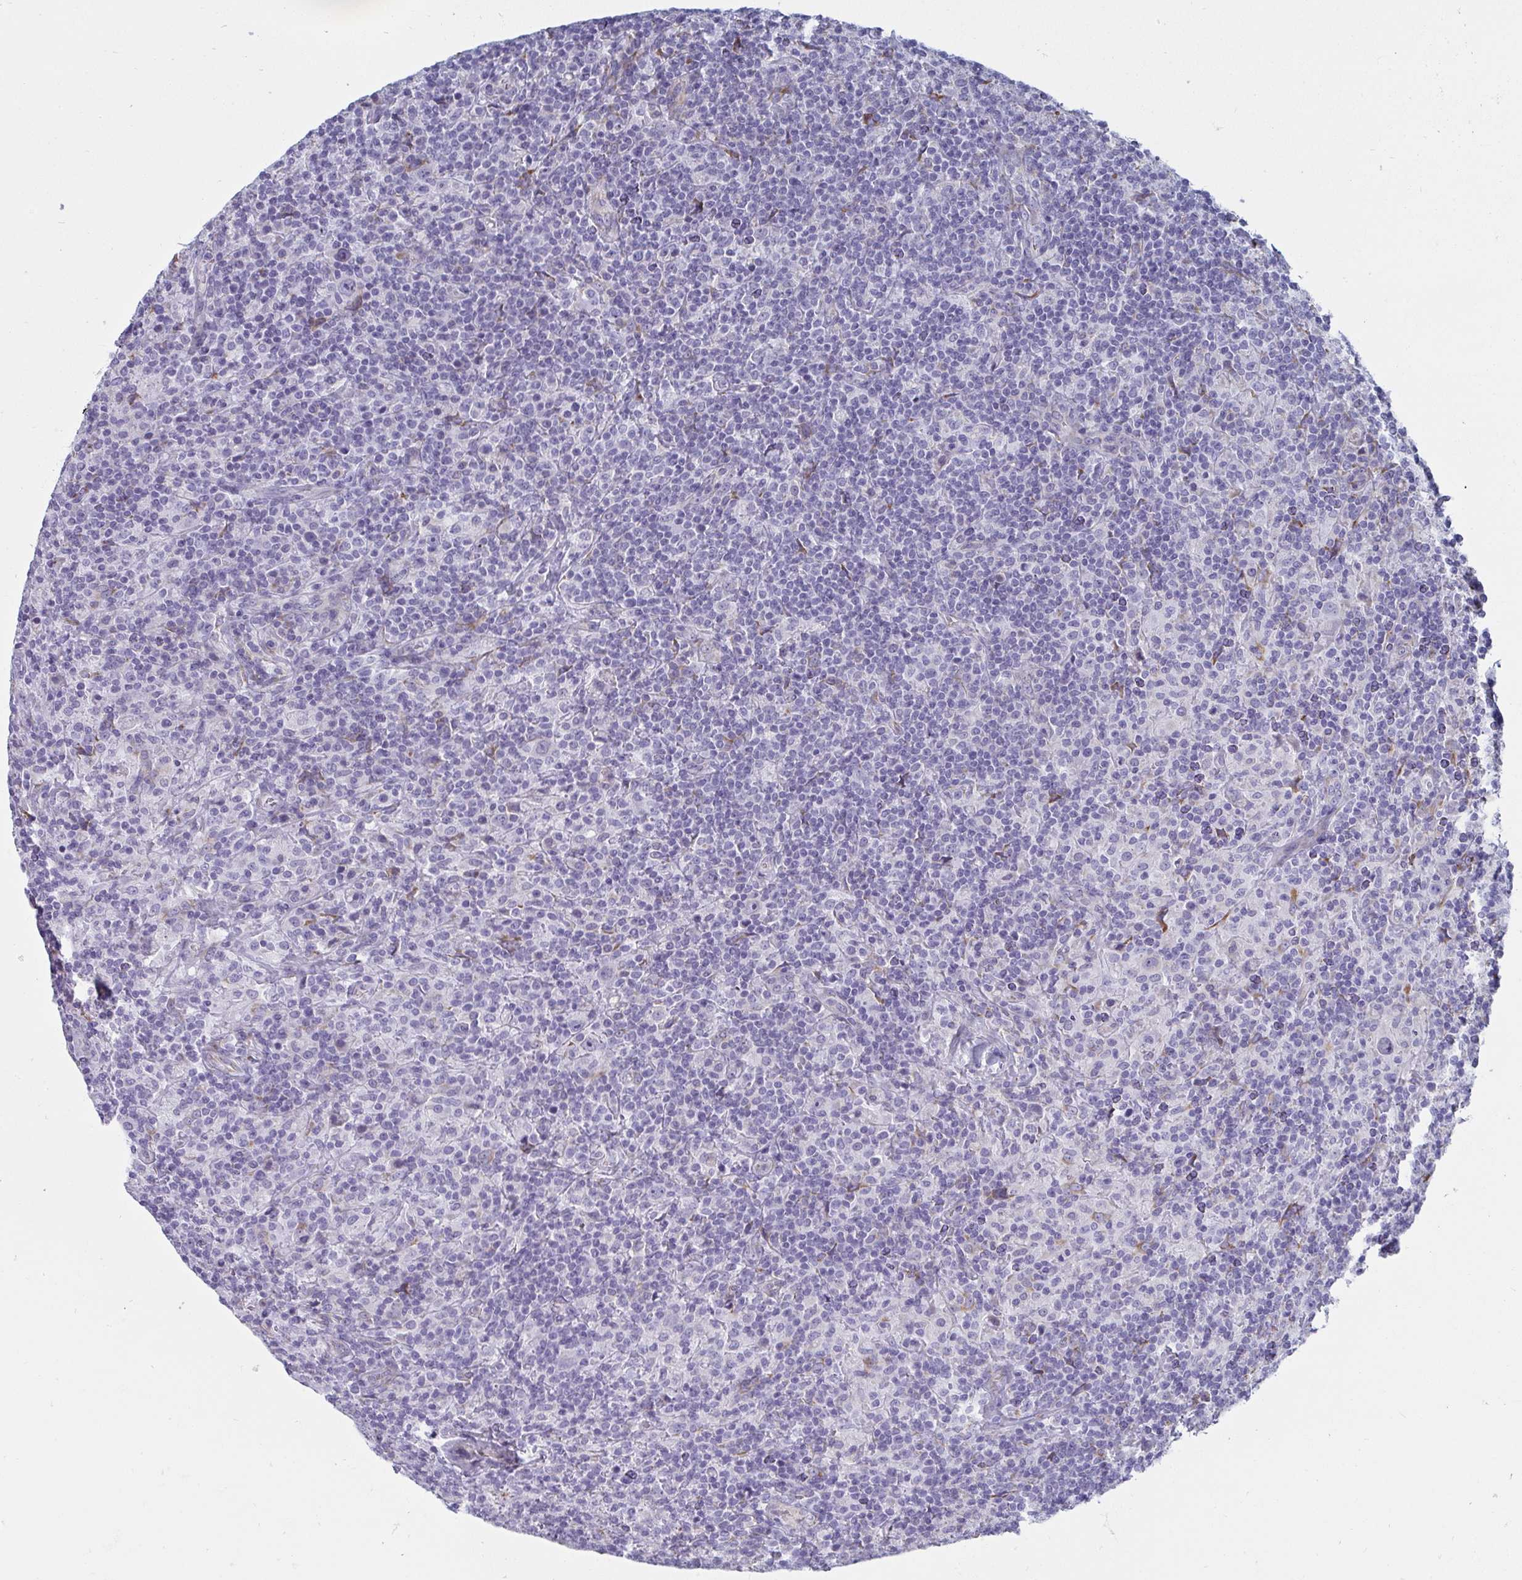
{"staining": {"intensity": "negative", "quantity": "none", "location": "none"}, "tissue": "lymphoma", "cell_type": "Tumor cells", "image_type": "cancer", "snomed": [{"axis": "morphology", "description": "Hodgkin's disease, NOS"}, {"axis": "topography", "description": "Lymph node"}], "caption": "This image is of Hodgkin's disease stained with immunohistochemistry to label a protein in brown with the nuclei are counter-stained blue. There is no positivity in tumor cells.", "gene": "SHROOM1", "patient": {"sex": "male", "age": 70}}